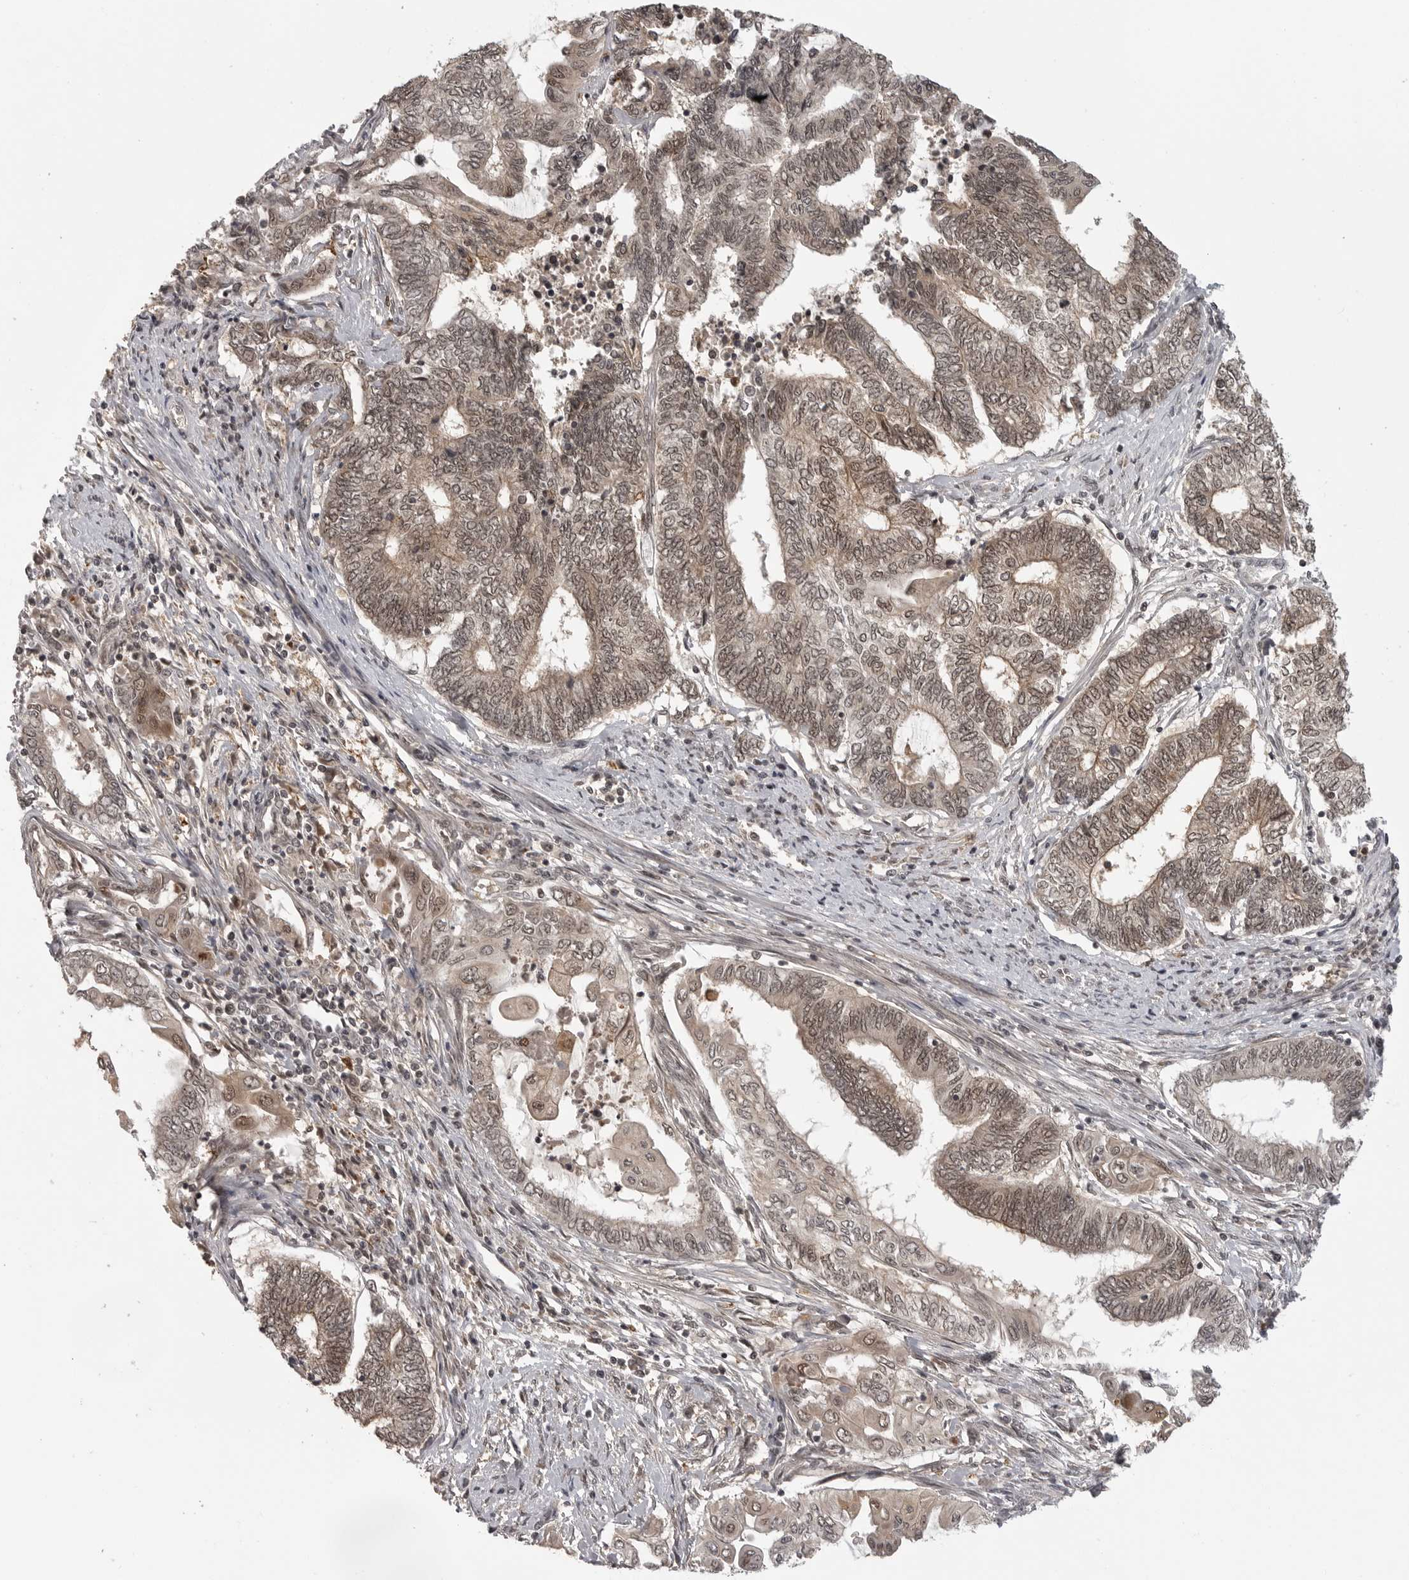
{"staining": {"intensity": "moderate", "quantity": ">75%", "location": "cytoplasmic/membranous,nuclear"}, "tissue": "endometrial cancer", "cell_type": "Tumor cells", "image_type": "cancer", "snomed": [{"axis": "morphology", "description": "Adenocarcinoma, NOS"}, {"axis": "topography", "description": "Uterus"}, {"axis": "topography", "description": "Endometrium"}], "caption": "The image displays a brown stain indicating the presence of a protein in the cytoplasmic/membranous and nuclear of tumor cells in endometrial adenocarcinoma. Nuclei are stained in blue.", "gene": "PEG3", "patient": {"sex": "female", "age": 70}}